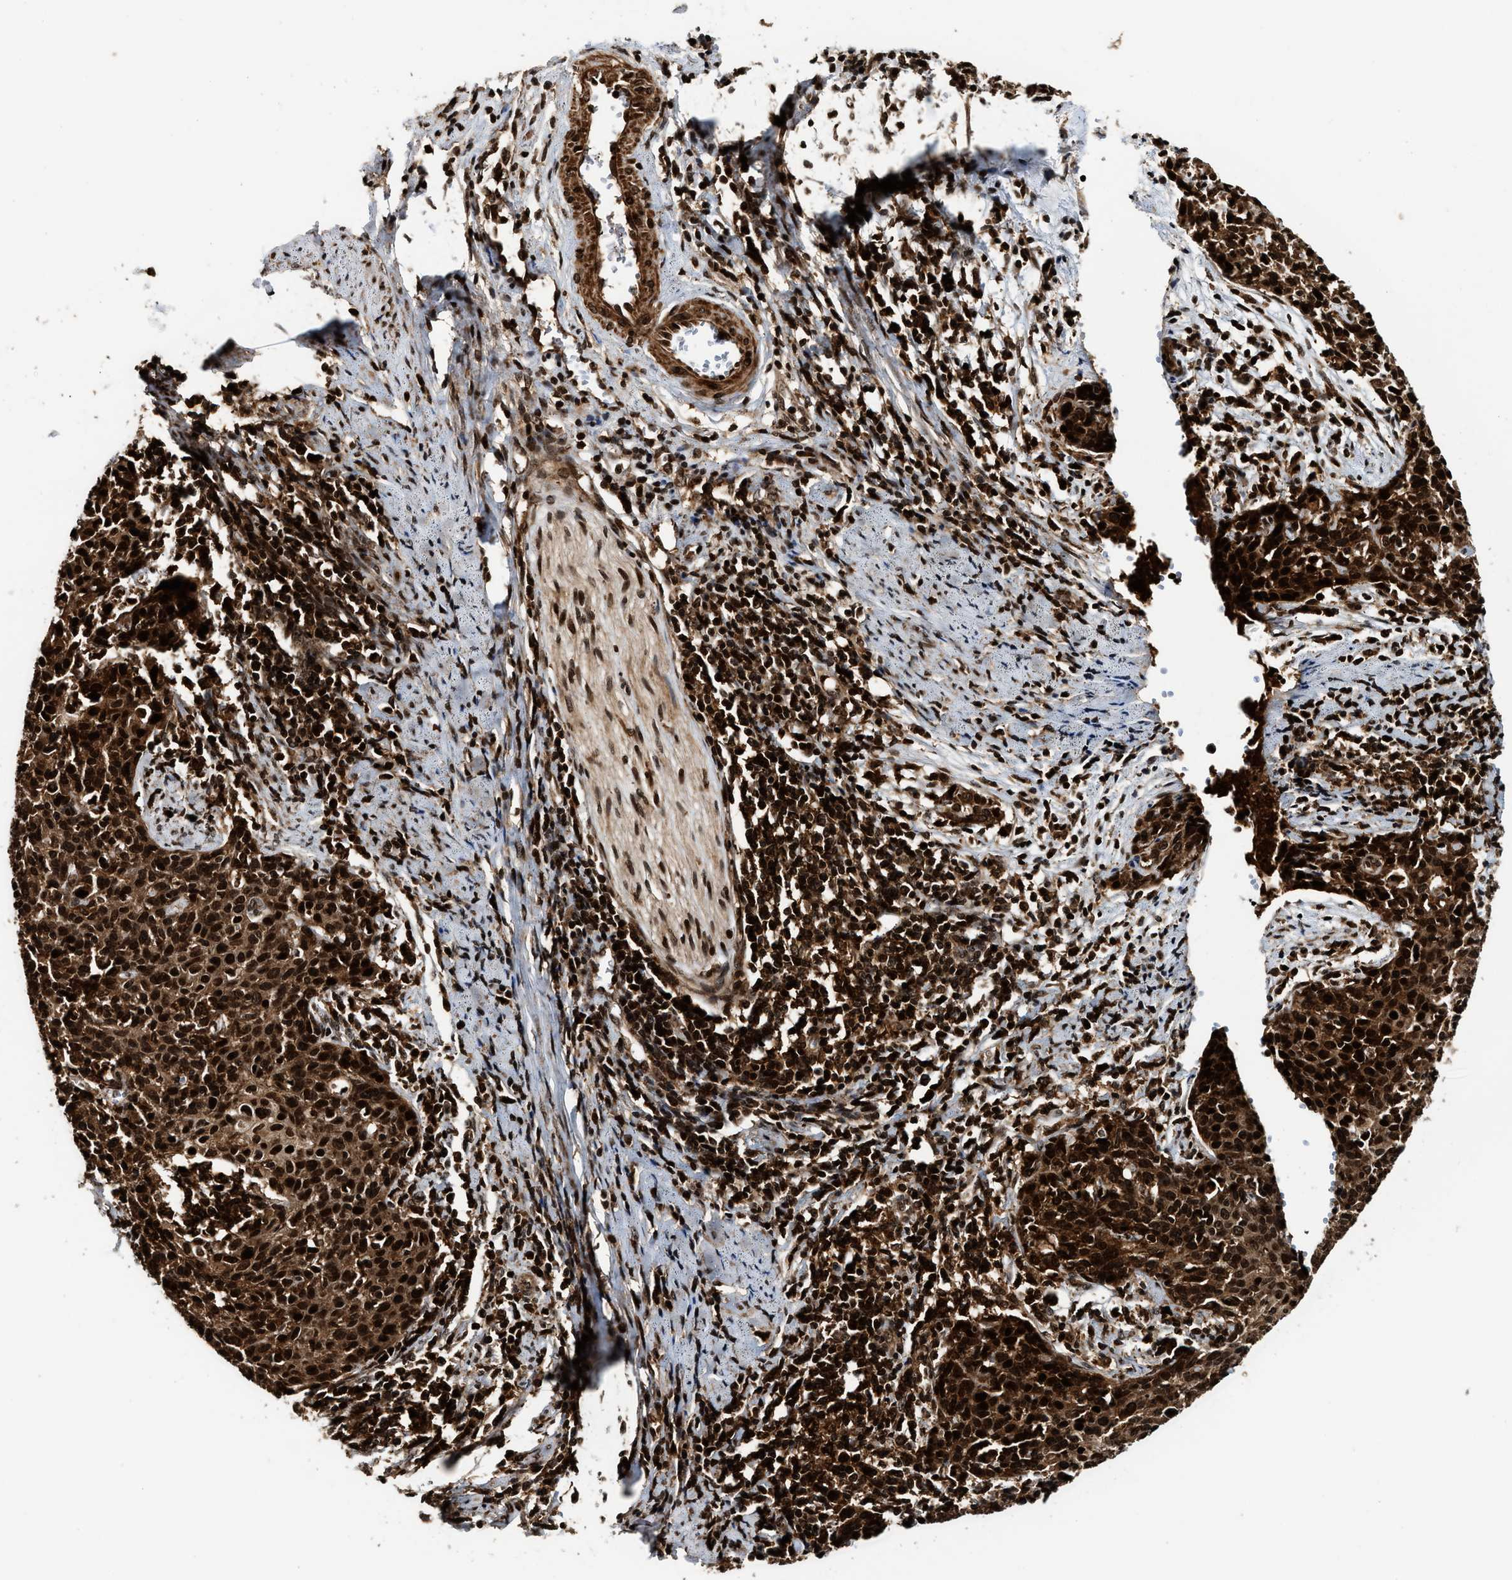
{"staining": {"intensity": "strong", "quantity": ">75%", "location": "cytoplasmic/membranous,nuclear"}, "tissue": "cervical cancer", "cell_type": "Tumor cells", "image_type": "cancer", "snomed": [{"axis": "morphology", "description": "Squamous cell carcinoma, NOS"}, {"axis": "topography", "description": "Cervix"}], "caption": "High-power microscopy captured an immunohistochemistry photomicrograph of cervical squamous cell carcinoma, revealing strong cytoplasmic/membranous and nuclear staining in about >75% of tumor cells.", "gene": "MDM2", "patient": {"sex": "female", "age": 38}}